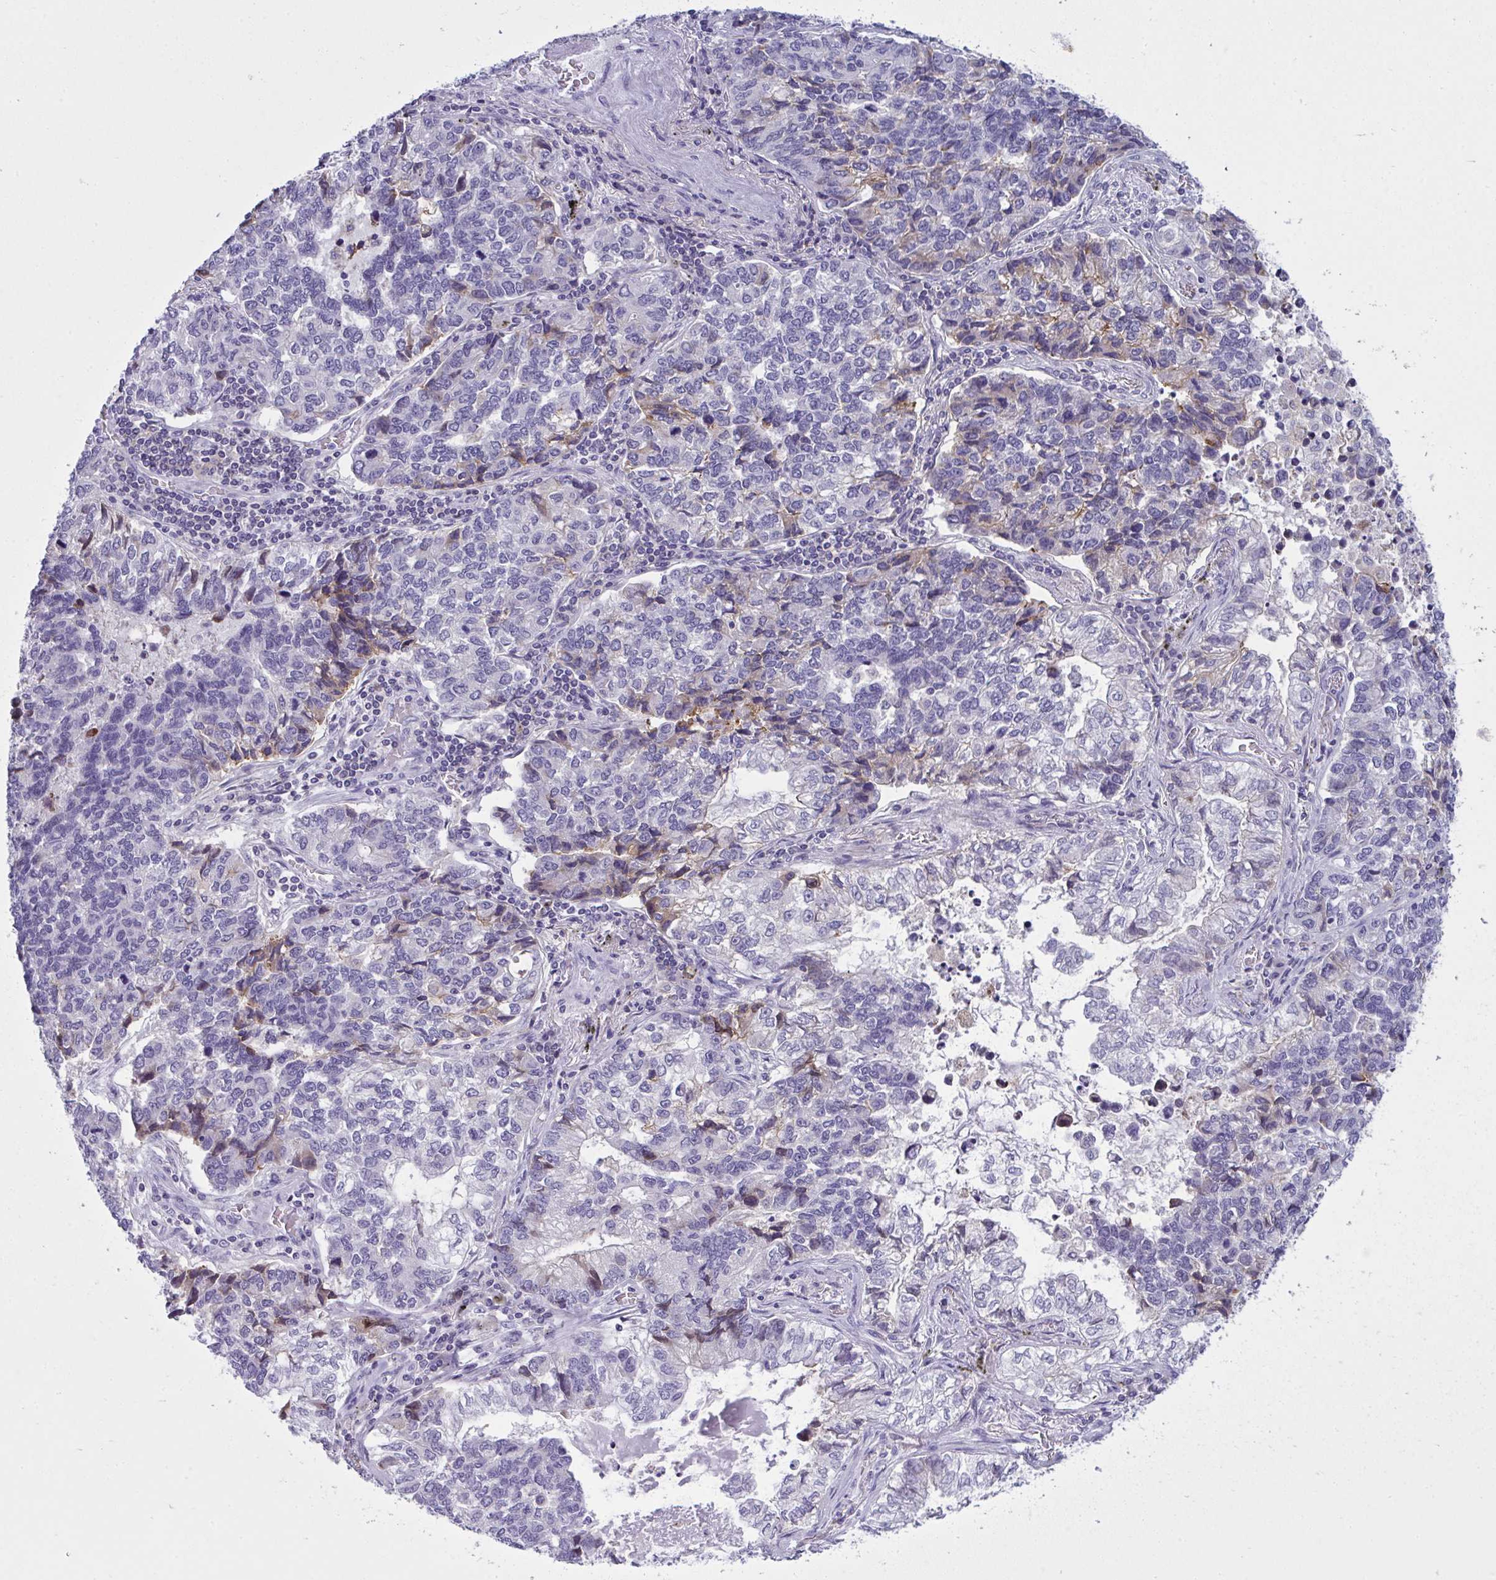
{"staining": {"intensity": "negative", "quantity": "none", "location": "none"}, "tissue": "lung cancer", "cell_type": "Tumor cells", "image_type": "cancer", "snomed": [{"axis": "morphology", "description": "Adenocarcinoma, NOS"}, {"axis": "topography", "description": "Lymph node"}, {"axis": "topography", "description": "Lung"}], "caption": "Human lung cancer (adenocarcinoma) stained for a protein using immunohistochemistry shows no staining in tumor cells.", "gene": "RGPD5", "patient": {"sex": "male", "age": 66}}